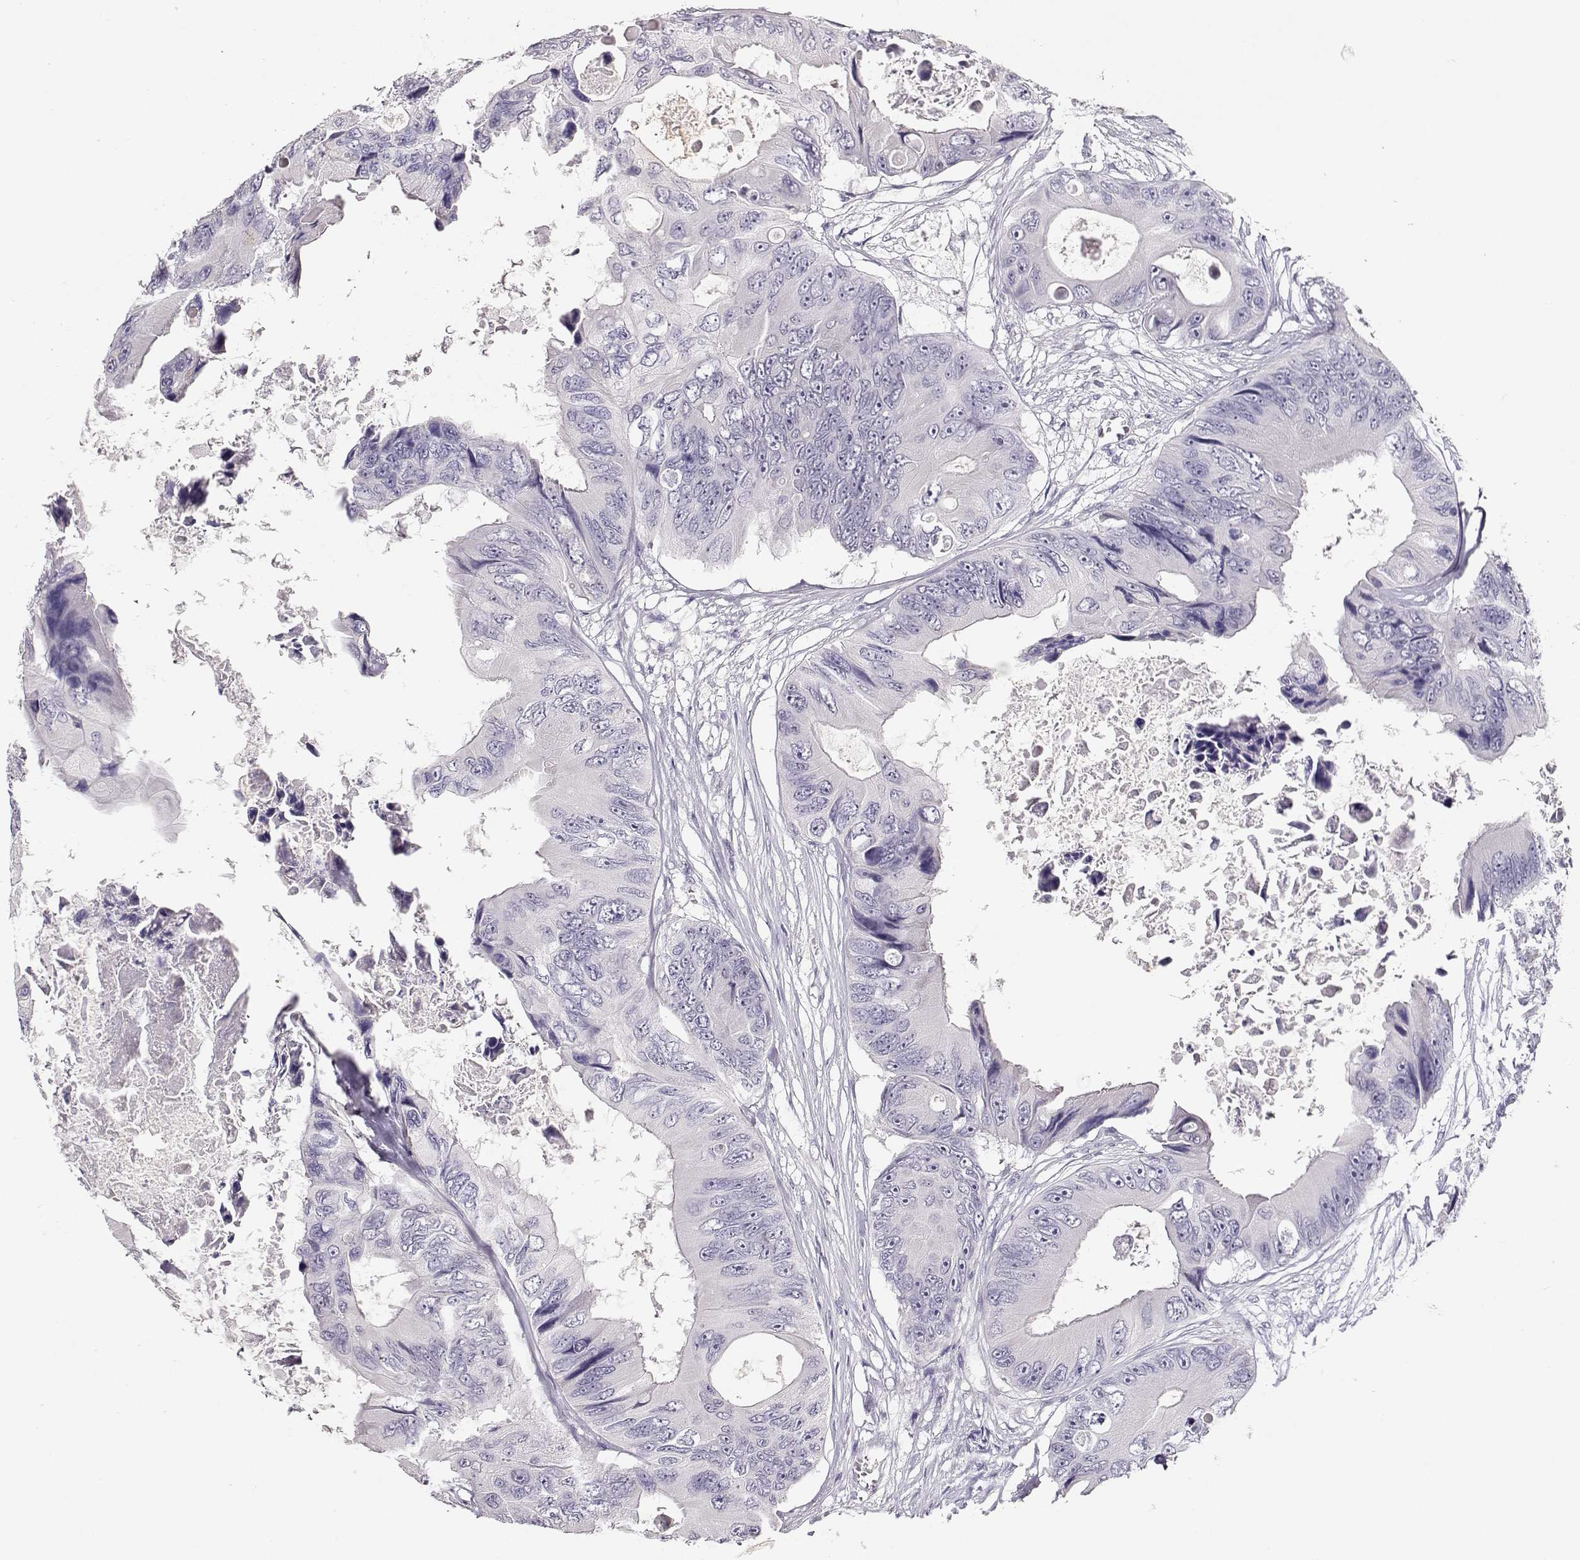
{"staining": {"intensity": "negative", "quantity": "none", "location": "none"}, "tissue": "colorectal cancer", "cell_type": "Tumor cells", "image_type": "cancer", "snomed": [{"axis": "morphology", "description": "Adenocarcinoma, NOS"}, {"axis": "topography", "description": "Rectum"}], "caption": "Tumor cells show no significant protein staining in colorectal adenocarcinoma. (DAB (3,3'-diaminobenzidine) IHC, high magnification).", "gene": "MAGEC1", "patient": {"sex": "male", "age": 63}}